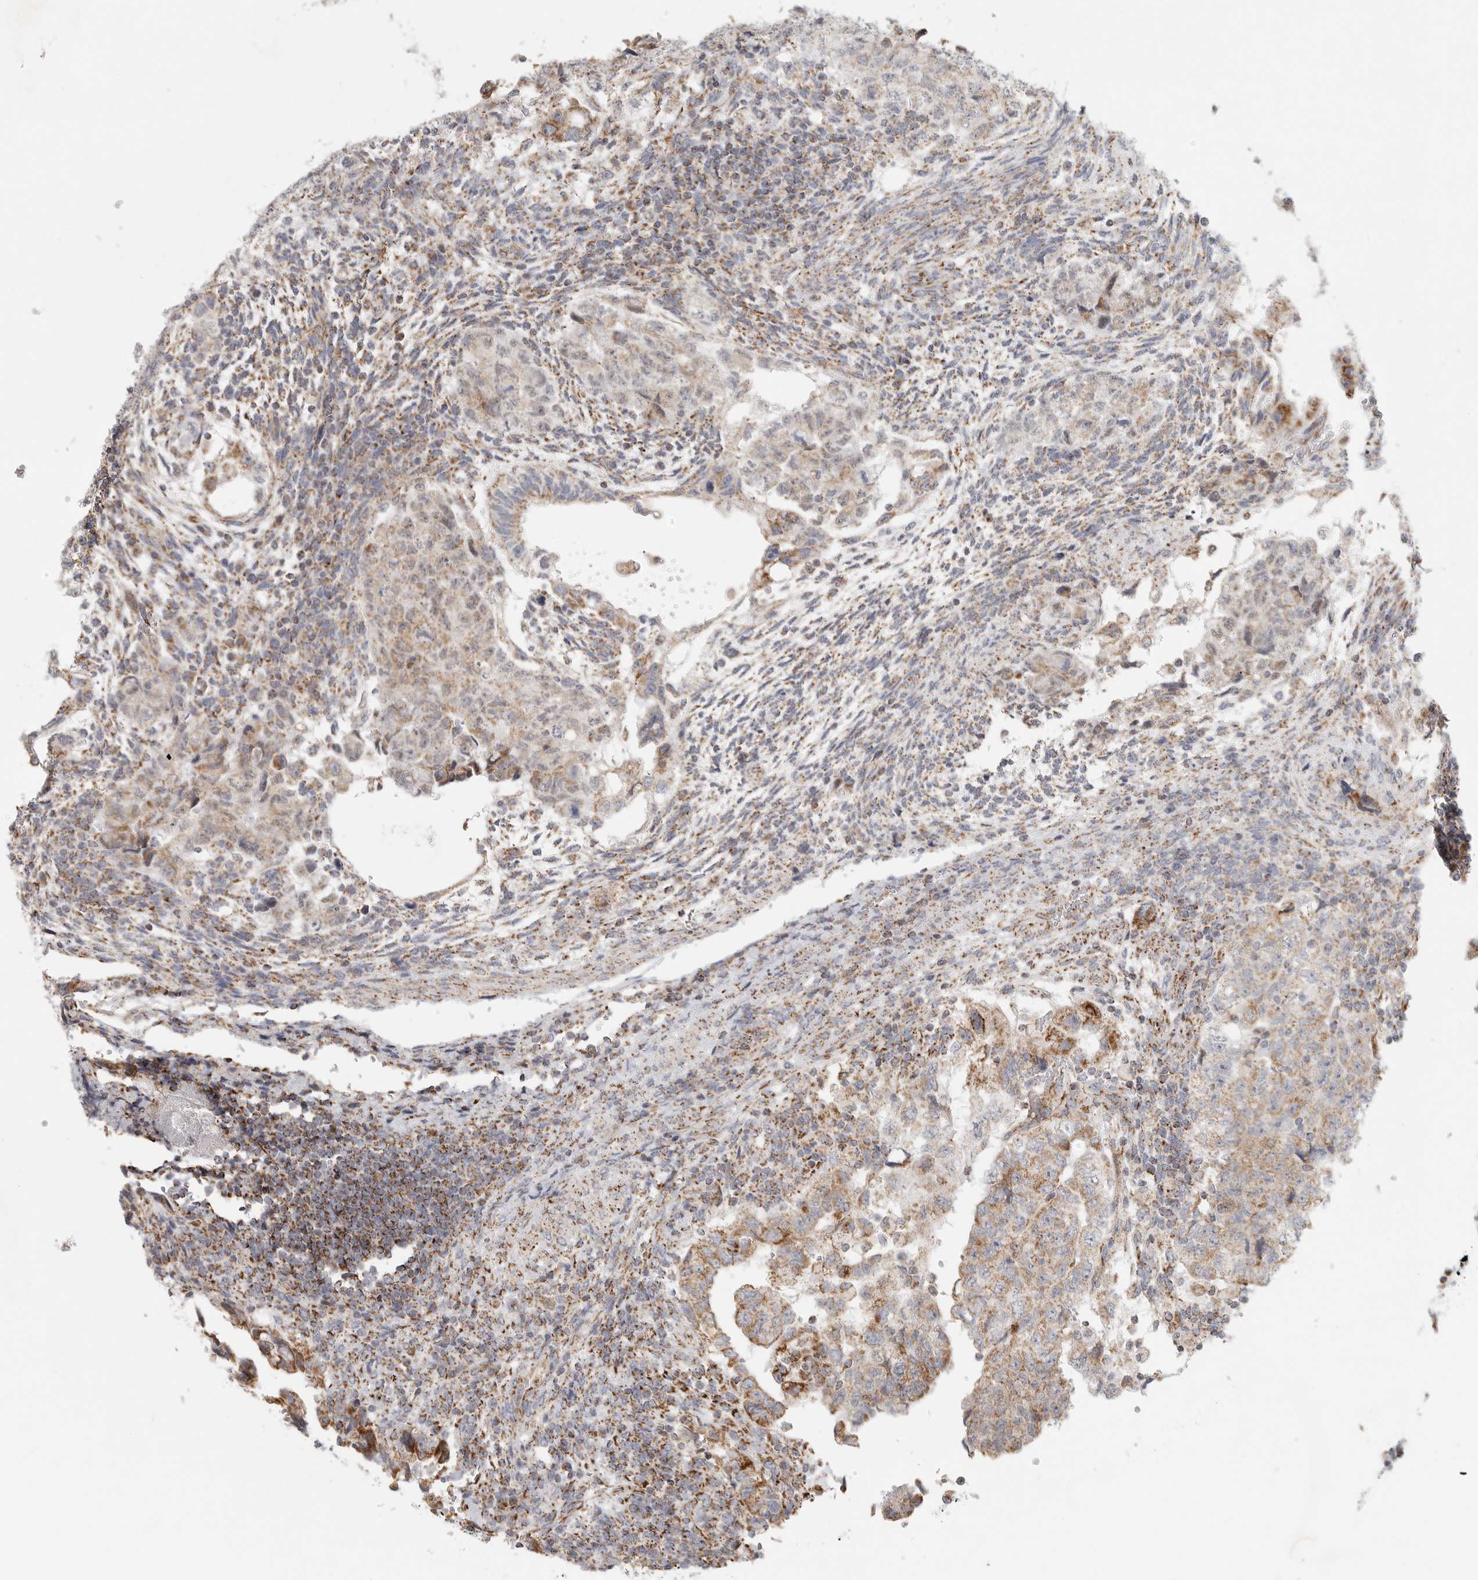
{"staining": {"intensity": "moderate", "quantity": "25%-75%", "location": "cytoplasmic/membranous"}, "tissue": "testis cancer", "cell_type": "Tumor cells", "image_type": "cancer", "snomed": [{"axis": "morphology", "description": "Normal tissue, NOS"}, {"axis": "morphology", "description": "Carcinoma, Embryonal, NOS"}, {"axis": "topography", "description": "Testis"}], "caption": "High-power microscopy captured an IHC image of embryonal carcinoma (testis), revealing moderate cytoplasmic/membranous expression in about 25%-75% of tumor cells. (Stains: DAB in brown, nuclei in blue, Microscopy: brightfield microscopy at high magnification).", "gene": "SLC25A26", "patient": {"sex": "male", "age": 36}}